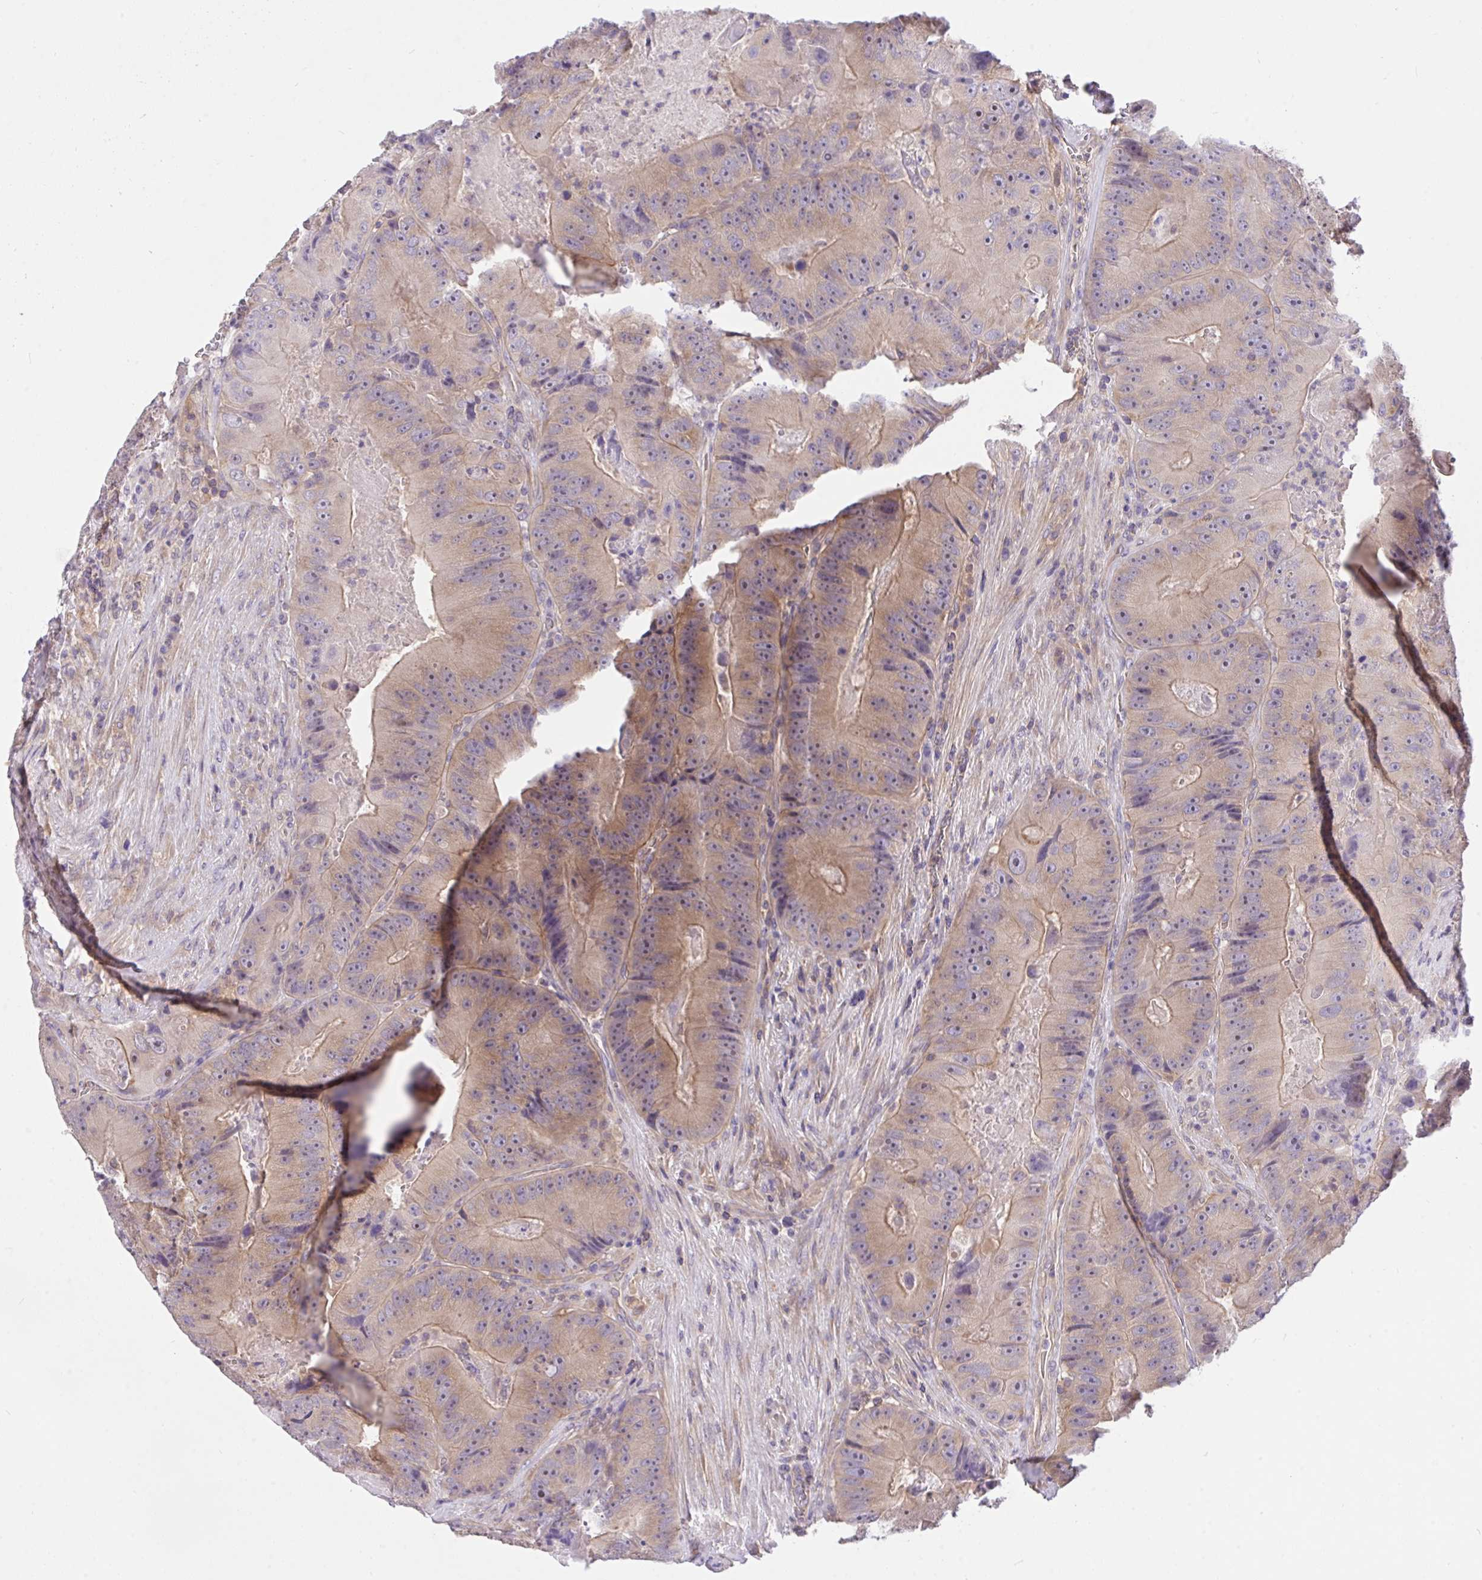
{"staining": {"intensity": "weak", "quantity": ">75%", "location": "cytoplasmic/membranous"}, "tissue": "colorectal cancer", "cell_type": "Tumor cells", "image_type": "cancer", "snomed": [{"axis": "morphology", "description": "Adenocarcinoma, NOS"}, {"axis": "topography", "description": "Colon"}], "caption": "Colorectal cancer (adenocarcinoma) stained for a protein exhibits weak cytoplasmic/membranous positivity in tumor cells.", "gene": "TLN2", "patient": {"sex": "female", "age": 86}}